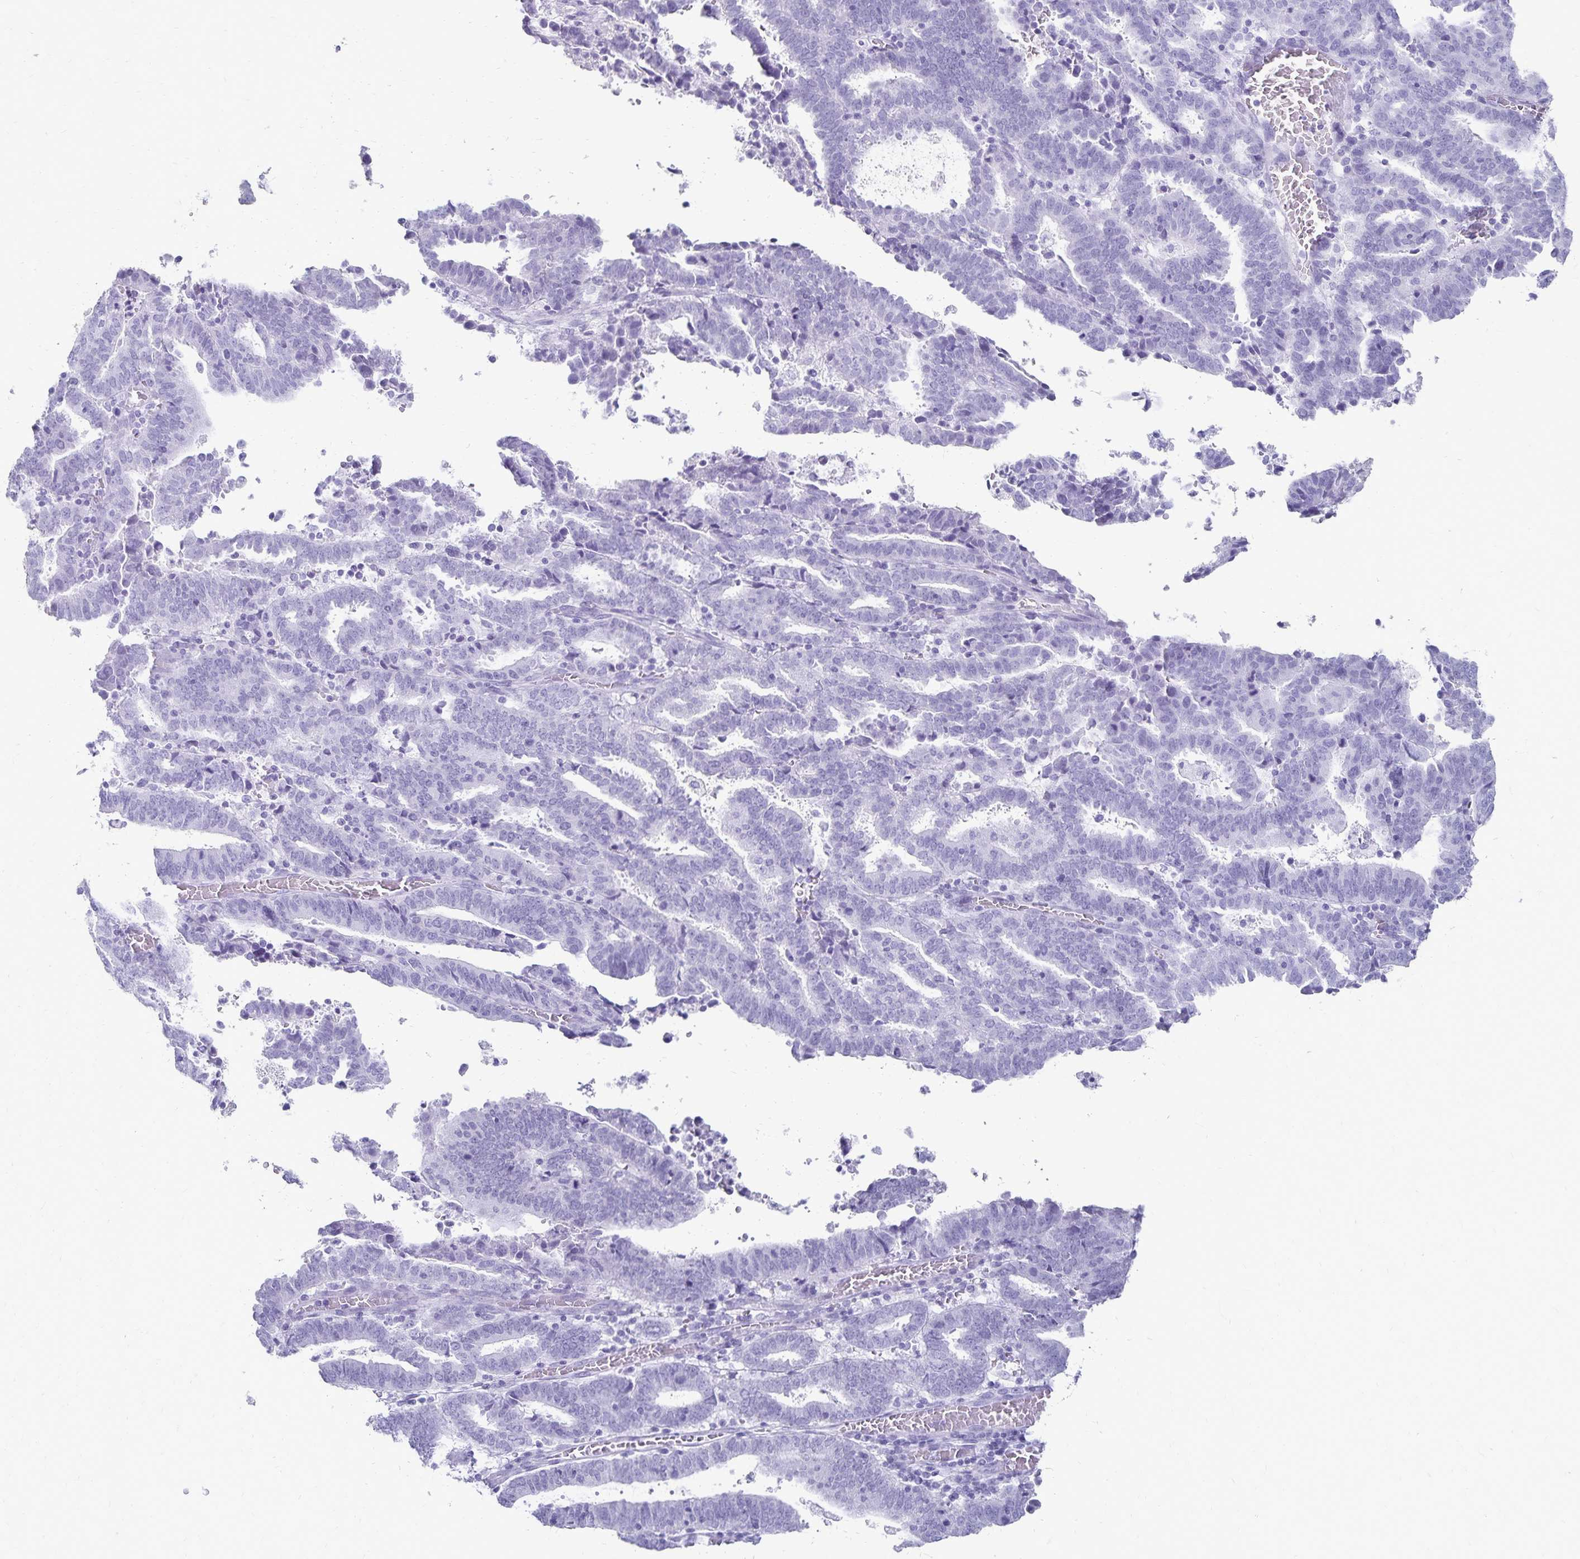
{"staining": {"intensity": "negative", "quantity": "none", "location": "none"}, "tissue": "endometrial cancer", "cell_type": "Tumor cells", "image_type": "cancer", "snomed": [{"axis": "morphology", "description": "Adenocarcinoma, NOS"}, {"axis": "topography", "description": "Uterus"}], "caption": "Tumor cells are negative for protein expression in human endometrial cancer (adenocarcinoma). (Brightfield microscopy of DAB immunohistochemistry (IHC) at high magnification).", "gene": "GIP", "patient": {"sex": "female", "age": 83}}